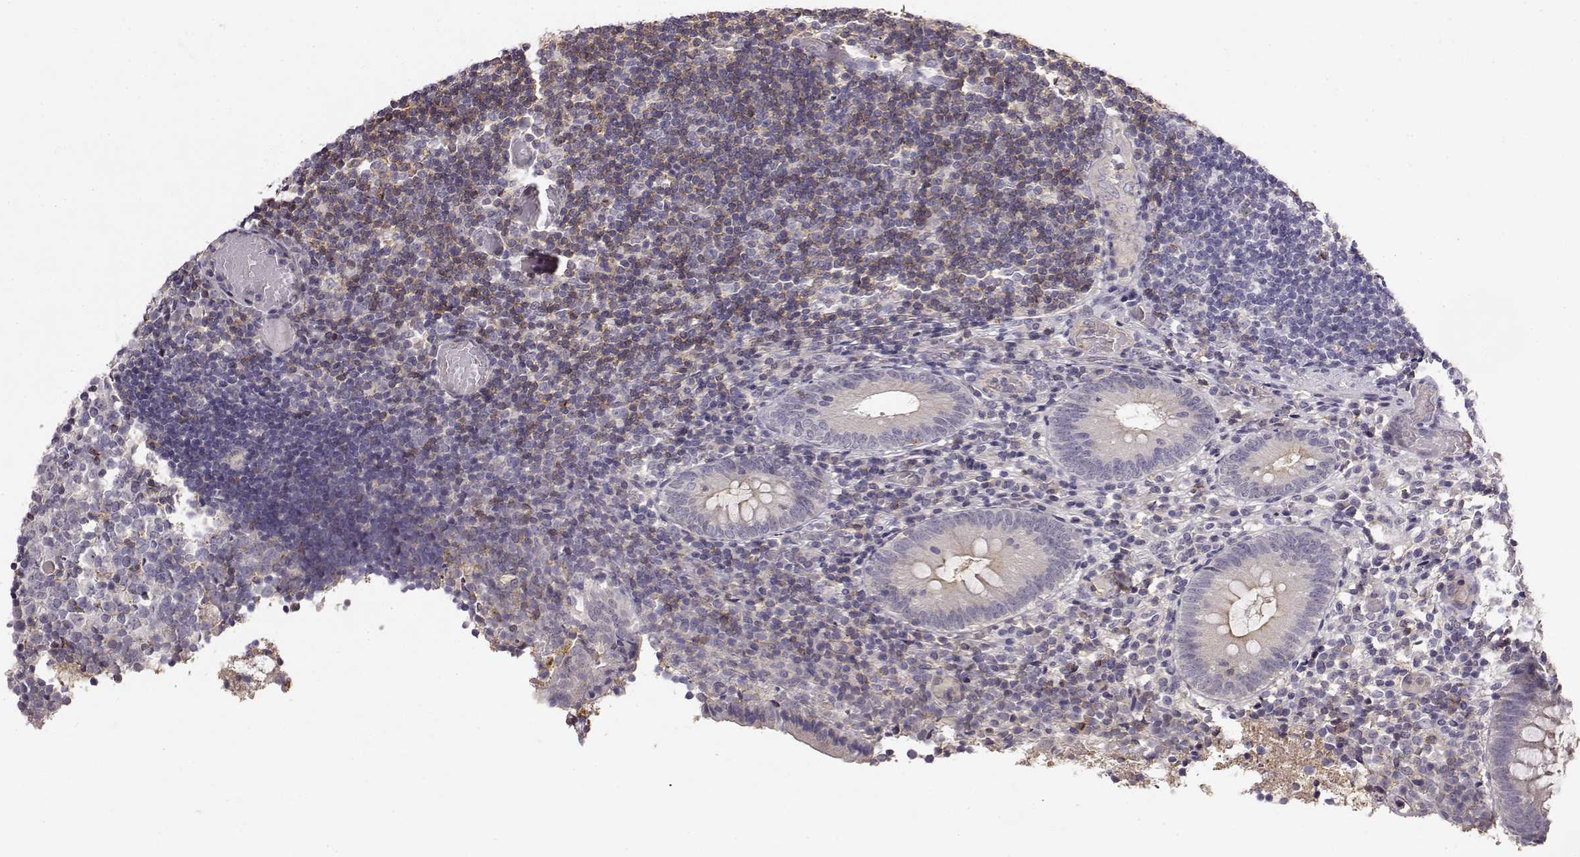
{"staining": {"intensity": "weak", "quantity": "<25%", "location": "cytoplasmic/membranous"}, "tissue": "appendix", "cell_type": "Glandular cells", "image_type": "normal", "snomed": [{"axis": "morphology", "description": "Normal tissue, NOS"}, {"axis": "topography", "description": "Appendix"}], "caption": "Immunohistochemistry (IHC) image of benign appendix stained for a protein (brown), which demonstrates no expression in glandular cells. The staining was performed using DAB (3,3'-diaminobenzidine) to visualize the protein expression in brown, while the nuclei were stained in blue with hematoxylin (Magnification: 20x).", "gene": "IFITM1", "patient": {"sex": "female", "age": 32}}